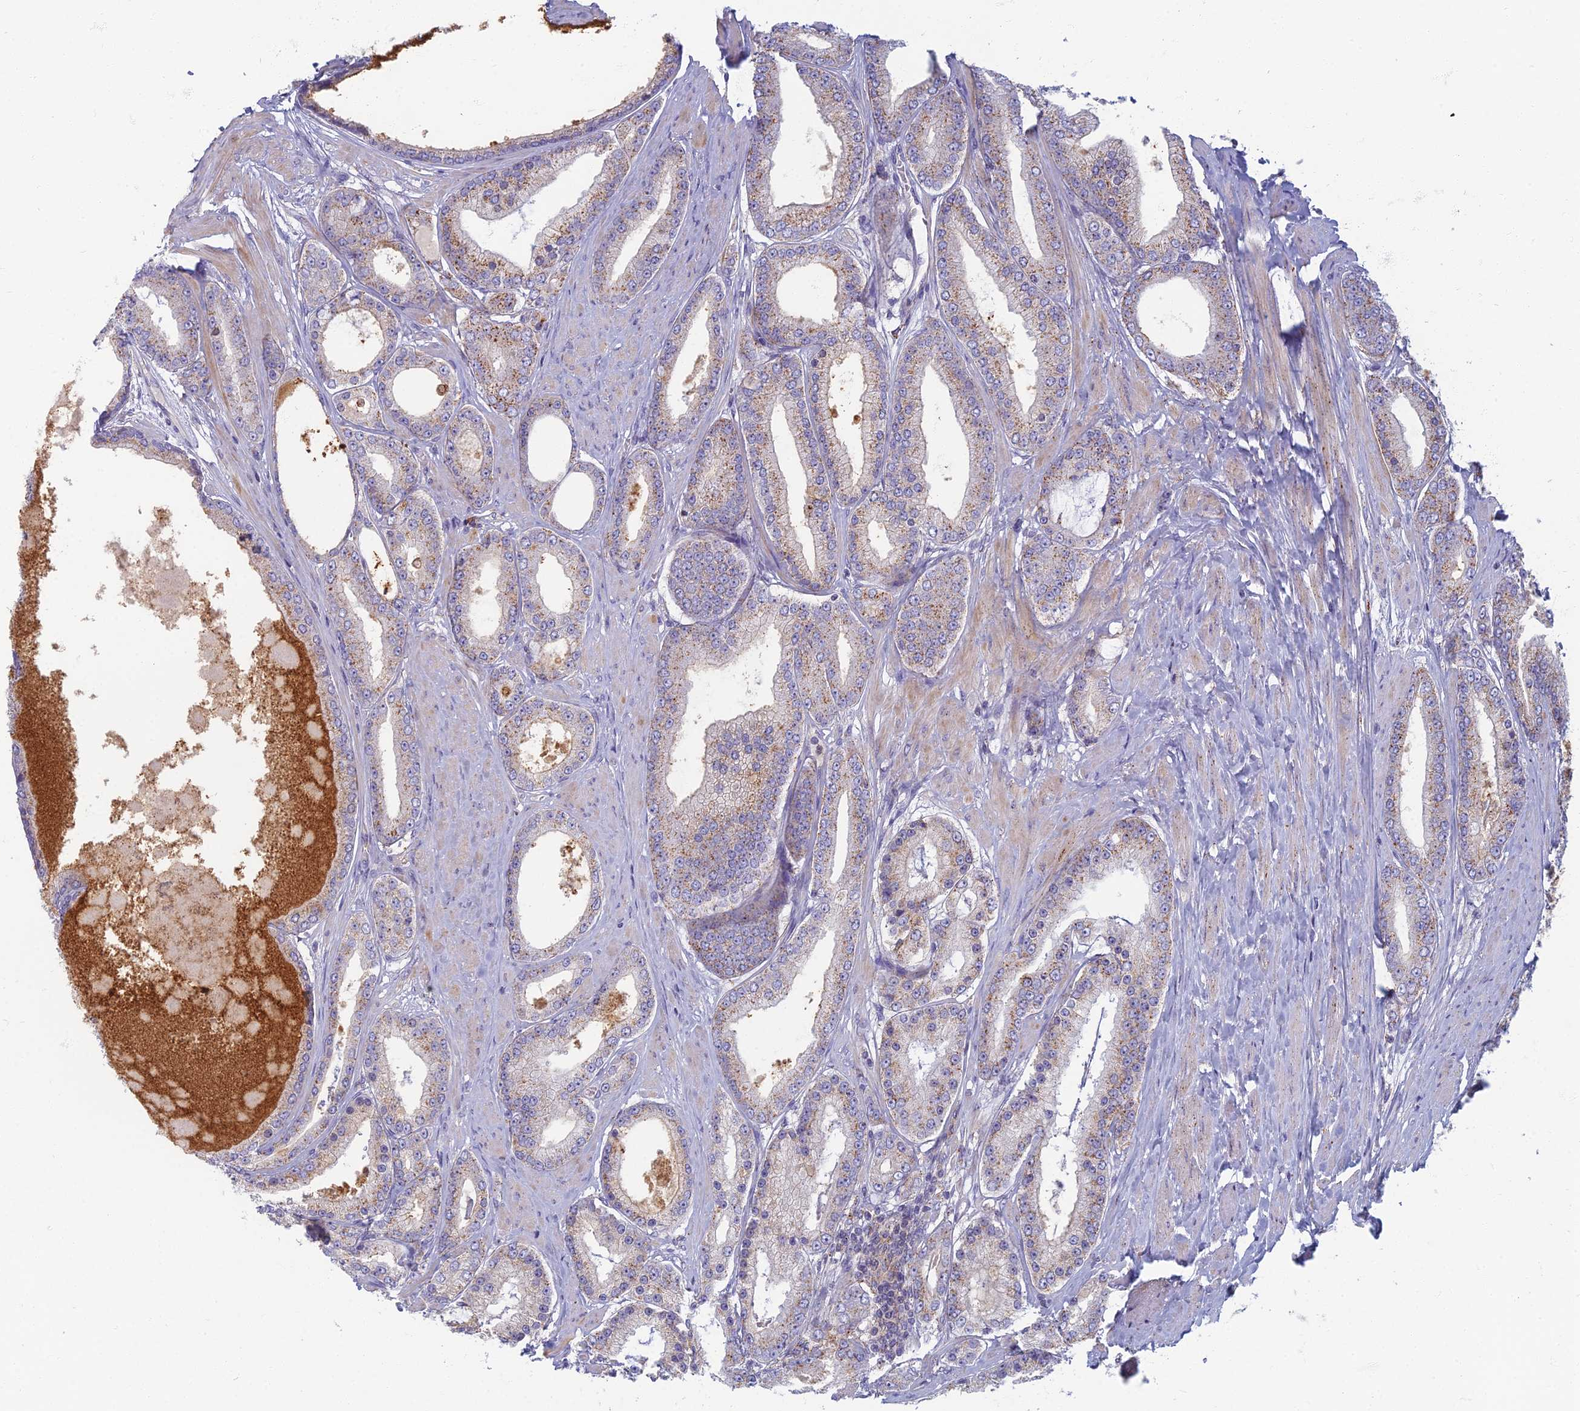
{"staining": {"intensity": "moderate", "quantity": "25%-75%", "location": "cytoplasmic/membranous"}, "tissue": "prostate cancer", "cell_type": "Tumor cells", "image_type": "cancer", "snomed": [{"axis": "morphology", "description": "Adenocarcinoma, High grade"}, {"axis": "topography", "description": "Prostate"}], "caption": "A high-resolution image shows IHC staining of adenocarcinoma (high-grade) (prostate), which displays moderate cytoplasmic/membranous staining in about 25%-75% of tumor cells.", "gene": "CHMP4B", "patient": {"sex": "male", "age": 59}}